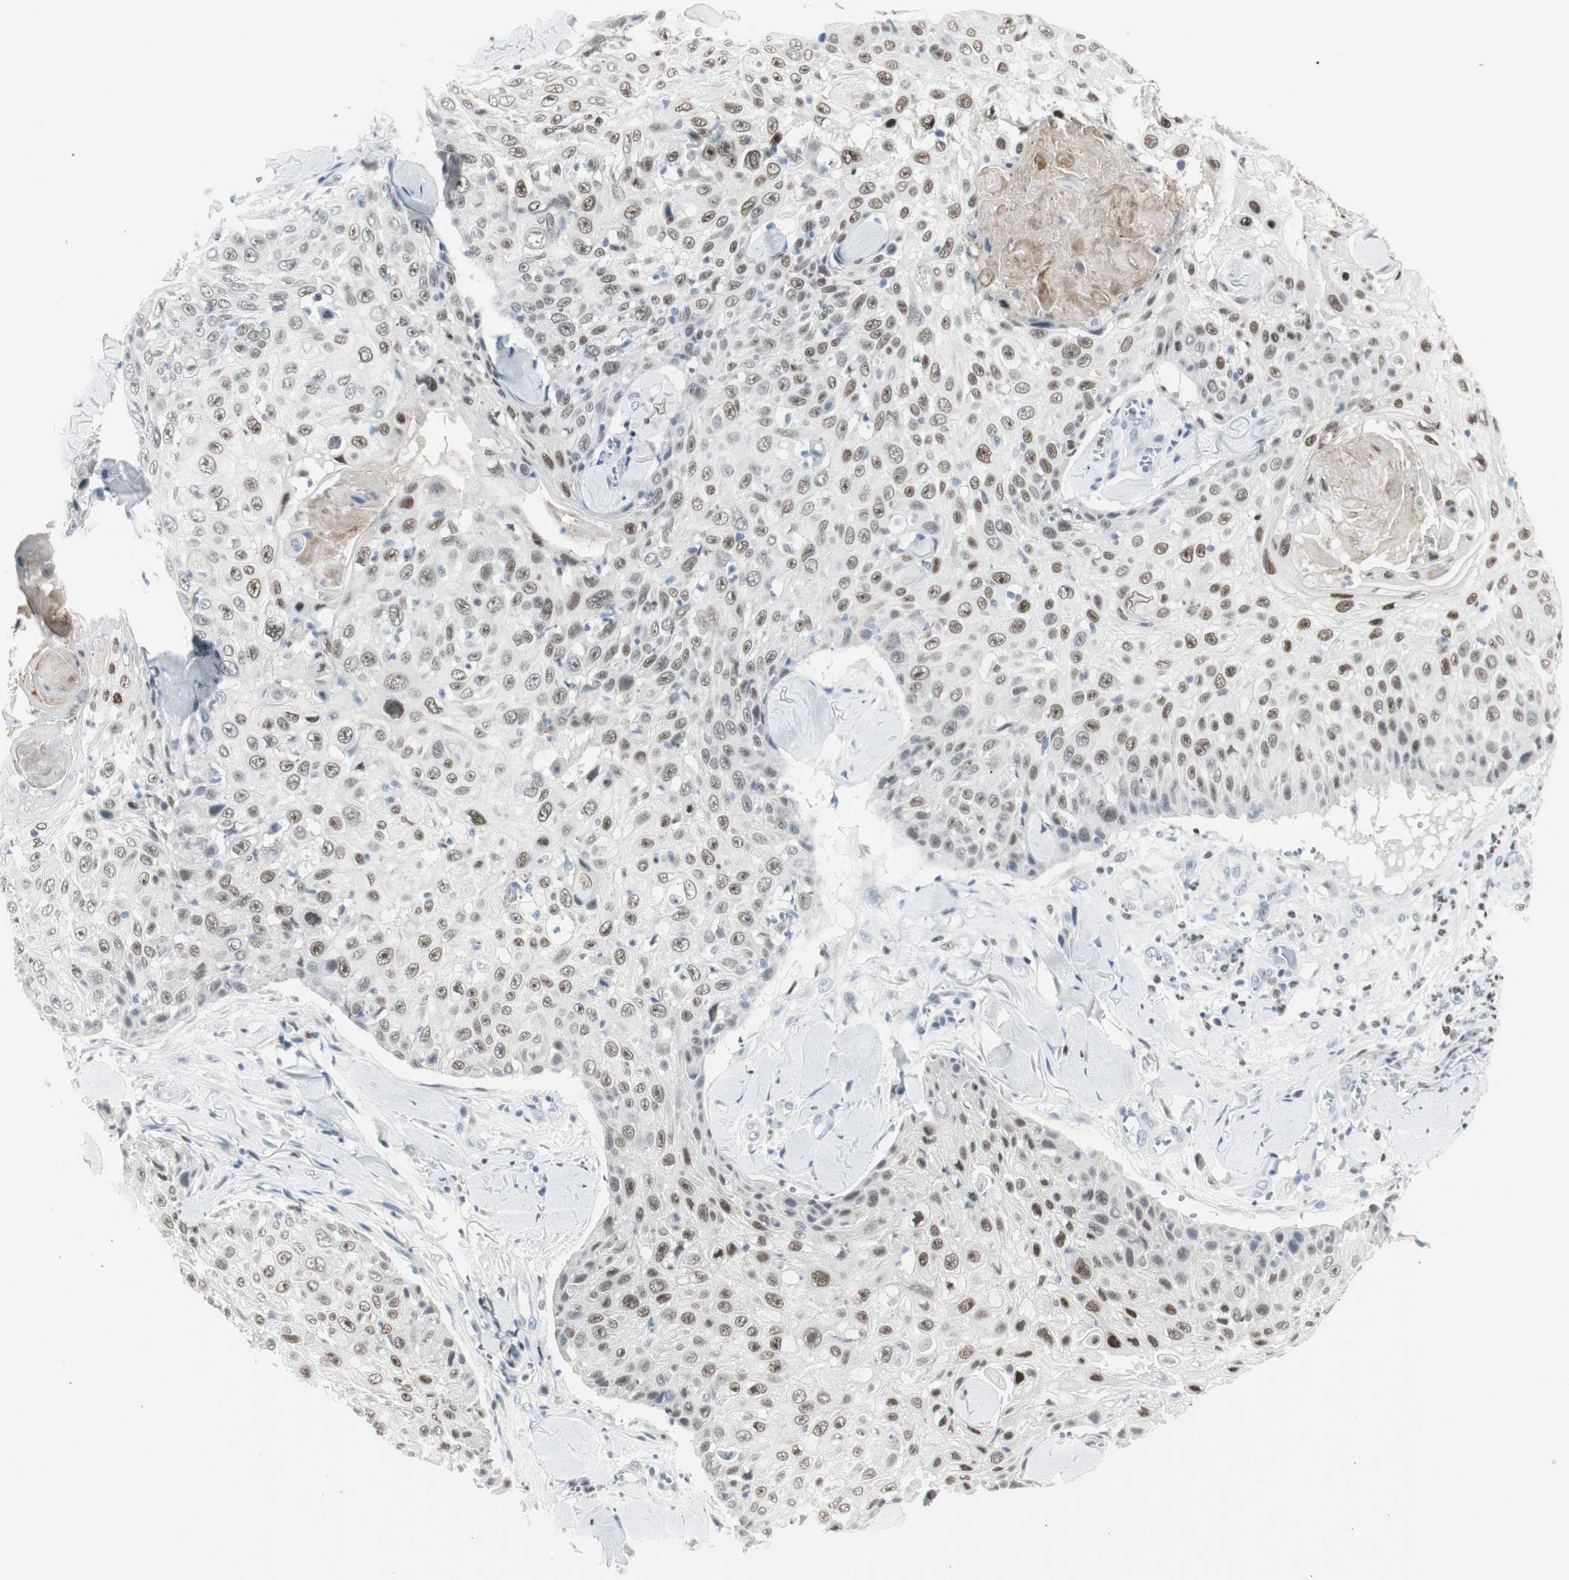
{"staining": {"intensity": "moderate", "quantity": ">75%", "location": "nuclear"}, "tissue": "skin cancer", "cell_type": "Tumor cells", "image_type": "cancer", "snomed": [{"axis": "morphology", "description": "Squamous cell carcinoma, NOS"}, {"axis": "topography", "description": "Skin"}], "caption": "Tumor cells exhibit moderate nuclear positivity in approximately >75% of cells in skin squamous cell carcinoma.", "gene": "ZBTB7B", "patient": {"sex": "male", "age": 86}}